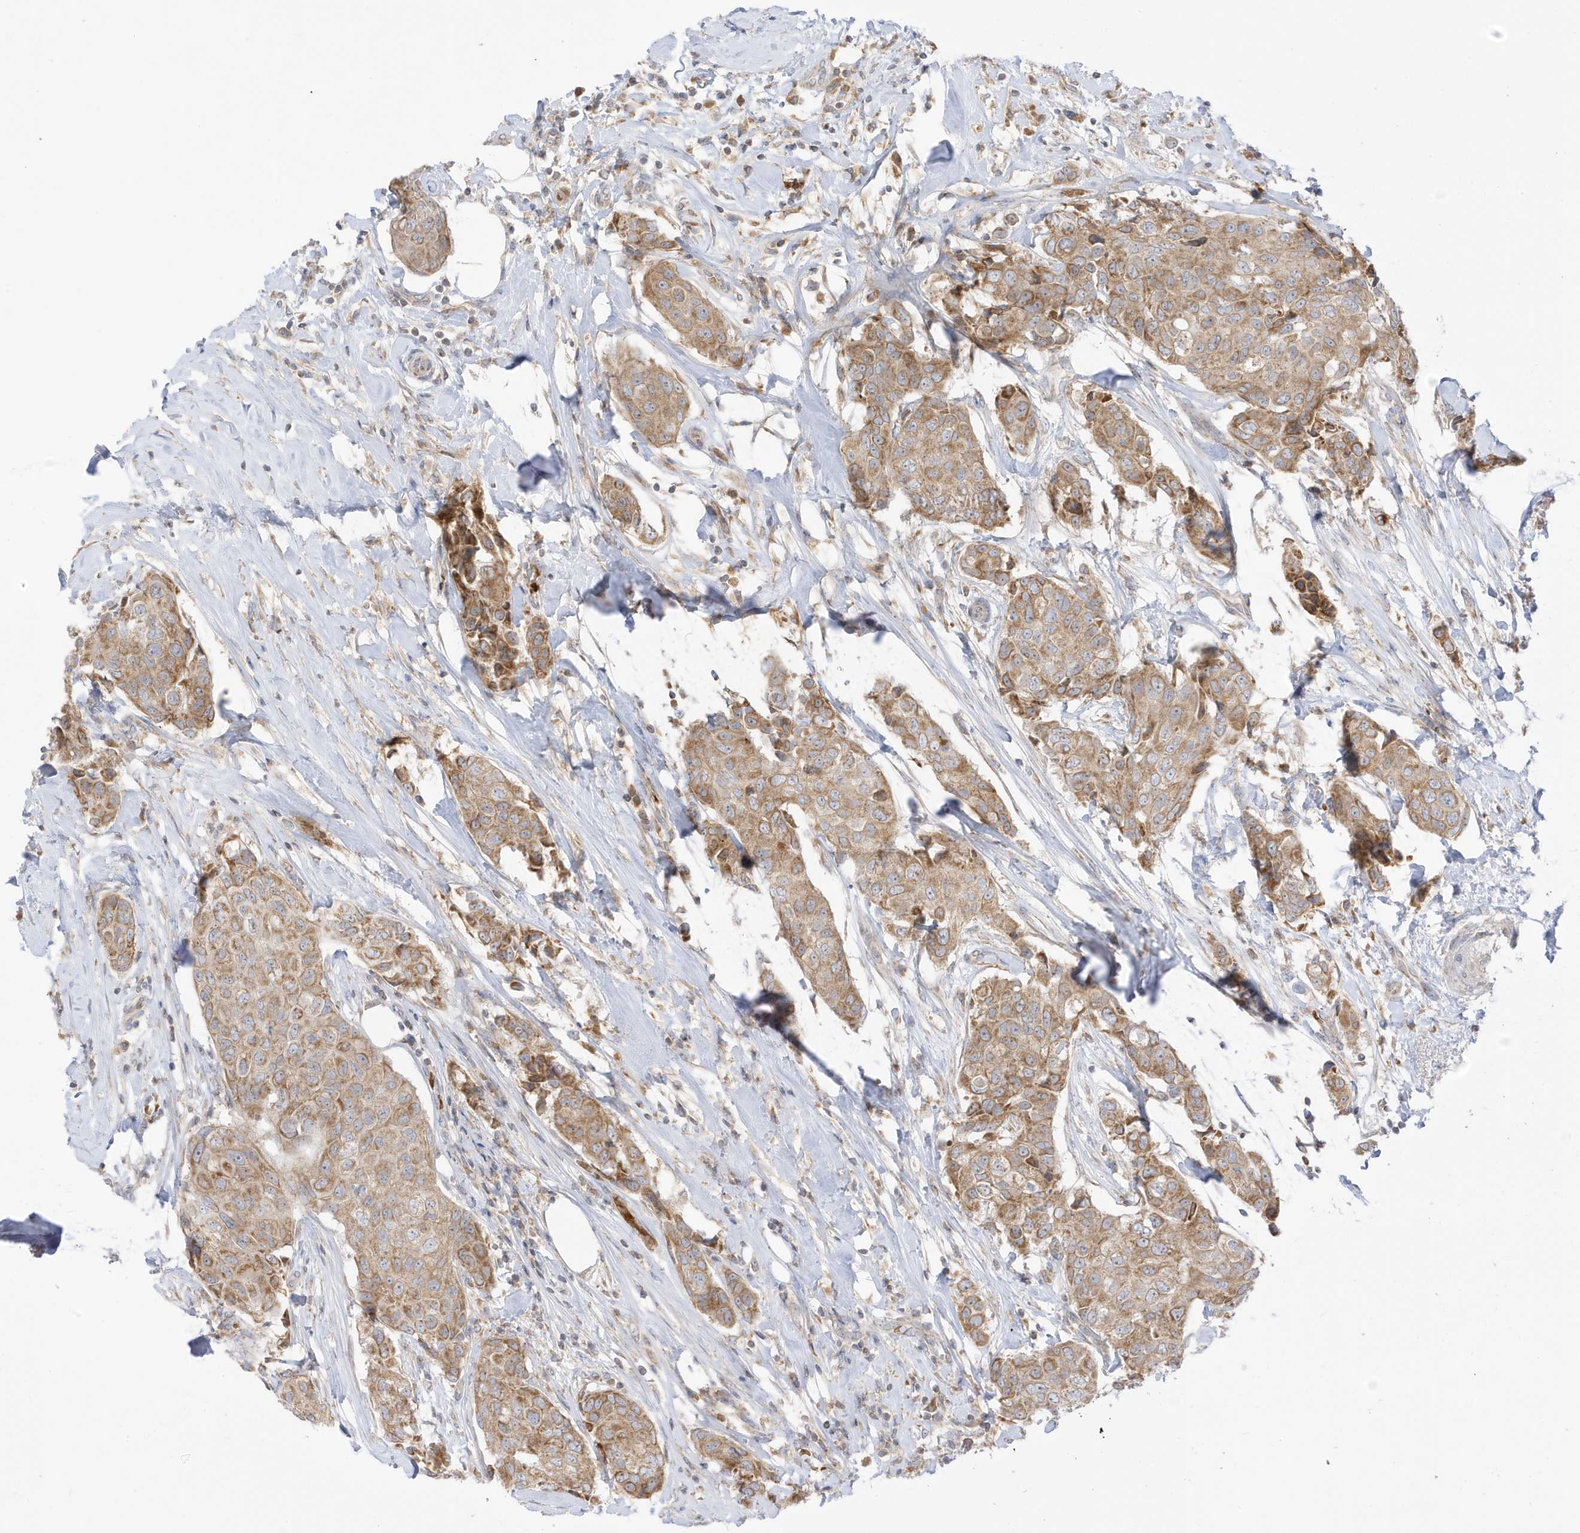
{"staining": {"intensity": "moderate", "quantity": ">75%", "location": "cytoplasmic/membranous"}, "tissue": "breast cancer", "cell_type": "Tumor cells", "image_type": "cancer", "snomed": [{"axis": "morphology", "description": "Duct carcinoma"}, {"axis": "topography", "description": "Breast"}], "caption": "Human breast cancer (intraductal carcinoma) stained with a brown dye displays moderate cytoplasmic/membranous positive expression in approximately >75% of tumor cells.", "gene": "NPPC", "patient": {"sex": "female", "age": 80}}